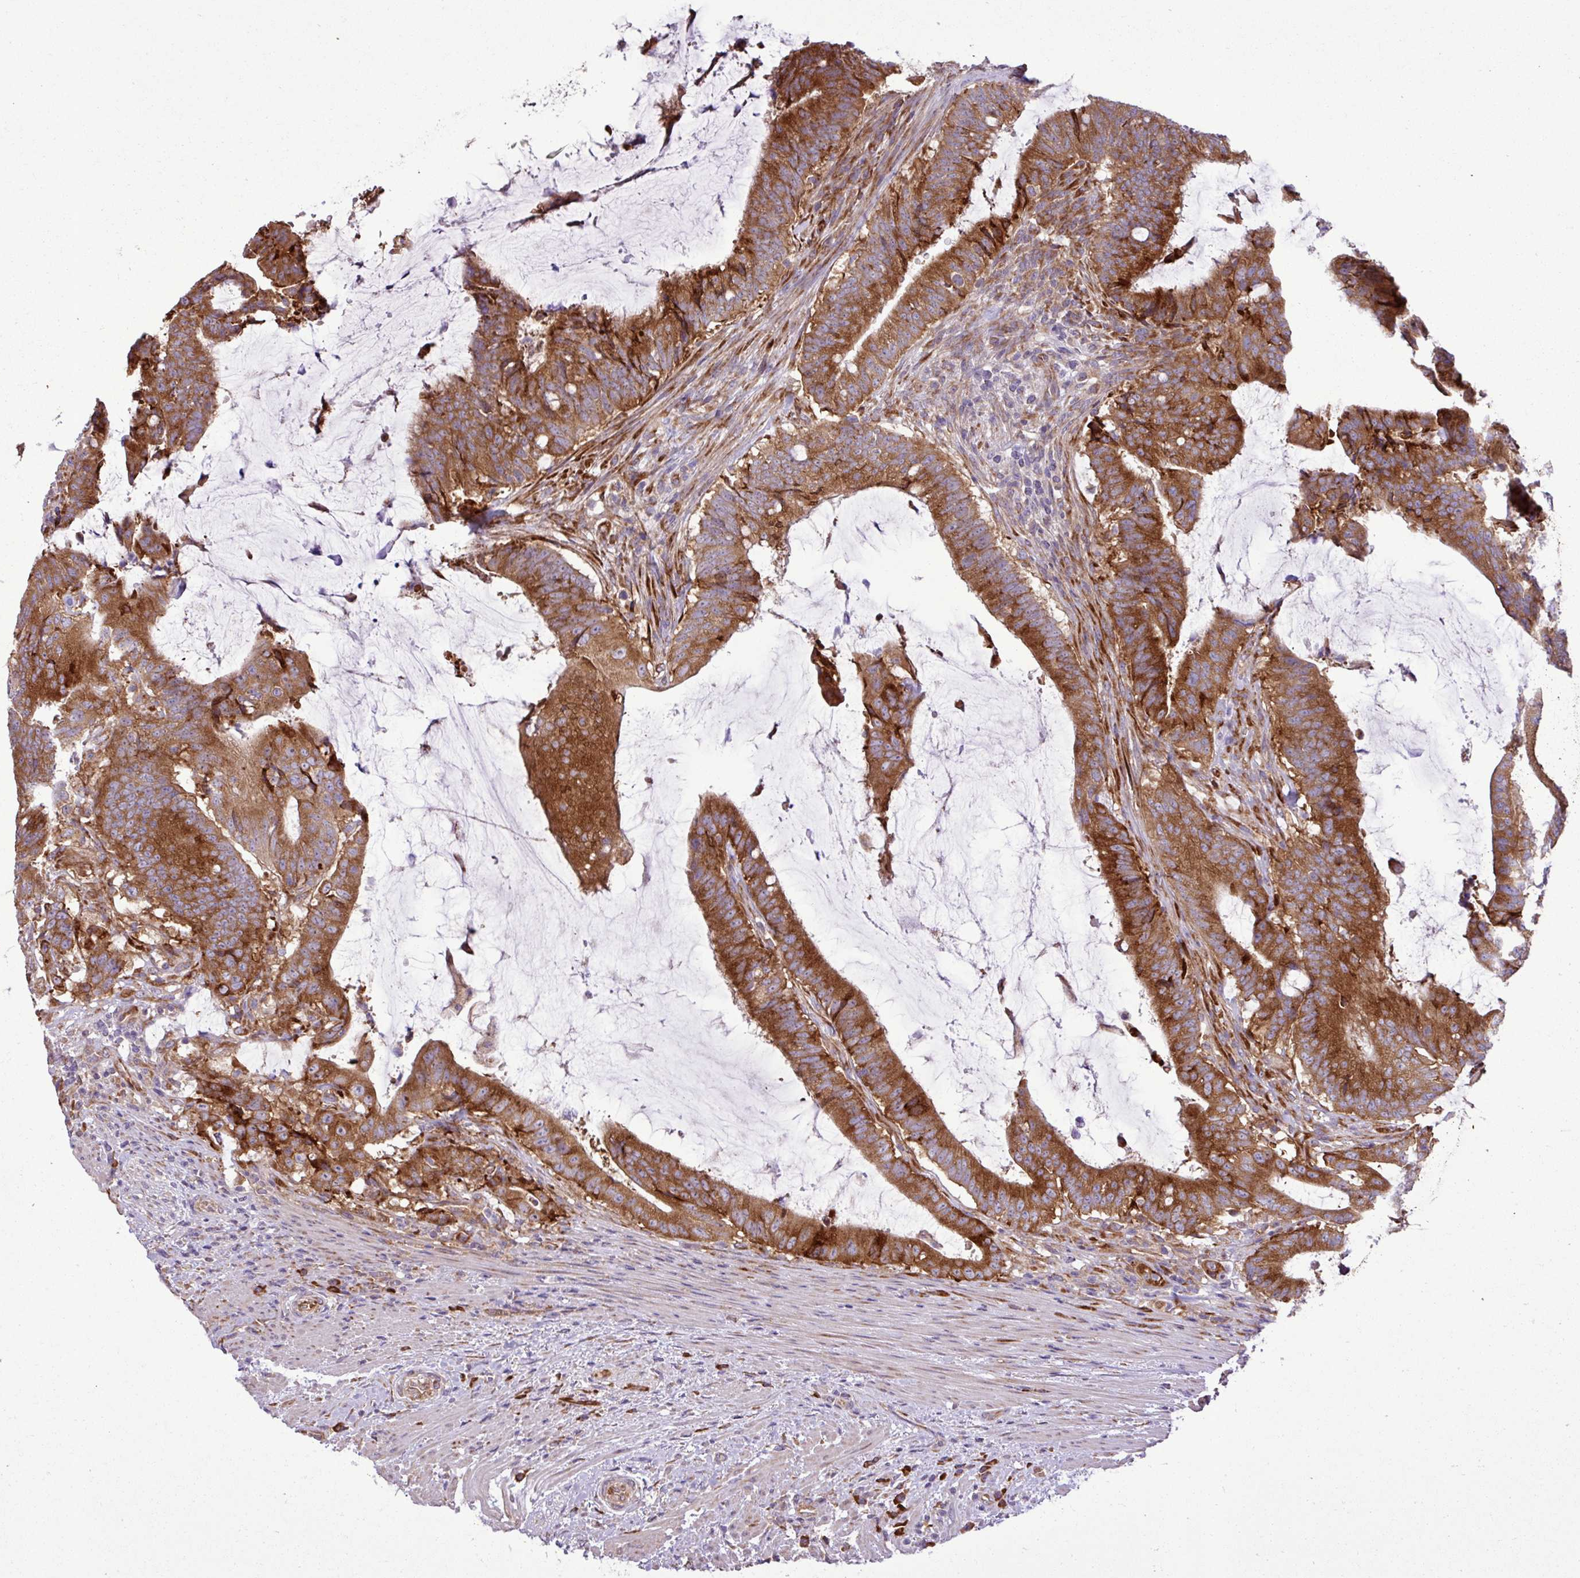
{"staining": {"intensity": "strong", "quantity": ">75%", "location": "cytoplasmic/membranous"}, "tissue": "colorectal cancer", "cell_type": "Tumor cells", "image_type": "cancer", "snomed": [{"axis": "morphology", "description": "Adenocarcinoma, NOS"}, {"axis": "topography", "description": "Colon"}], "caption": "Immunohistochemistry histopathology image of colorectal cancer (adenocarcinoma) stained for a protein (brown), which demonstrates high levels of strong cytoplasmic/membranous positivity in about >75% of tumor cells.", "gene": "RPL13", "patient": {"sex": "female", "age": 43}}